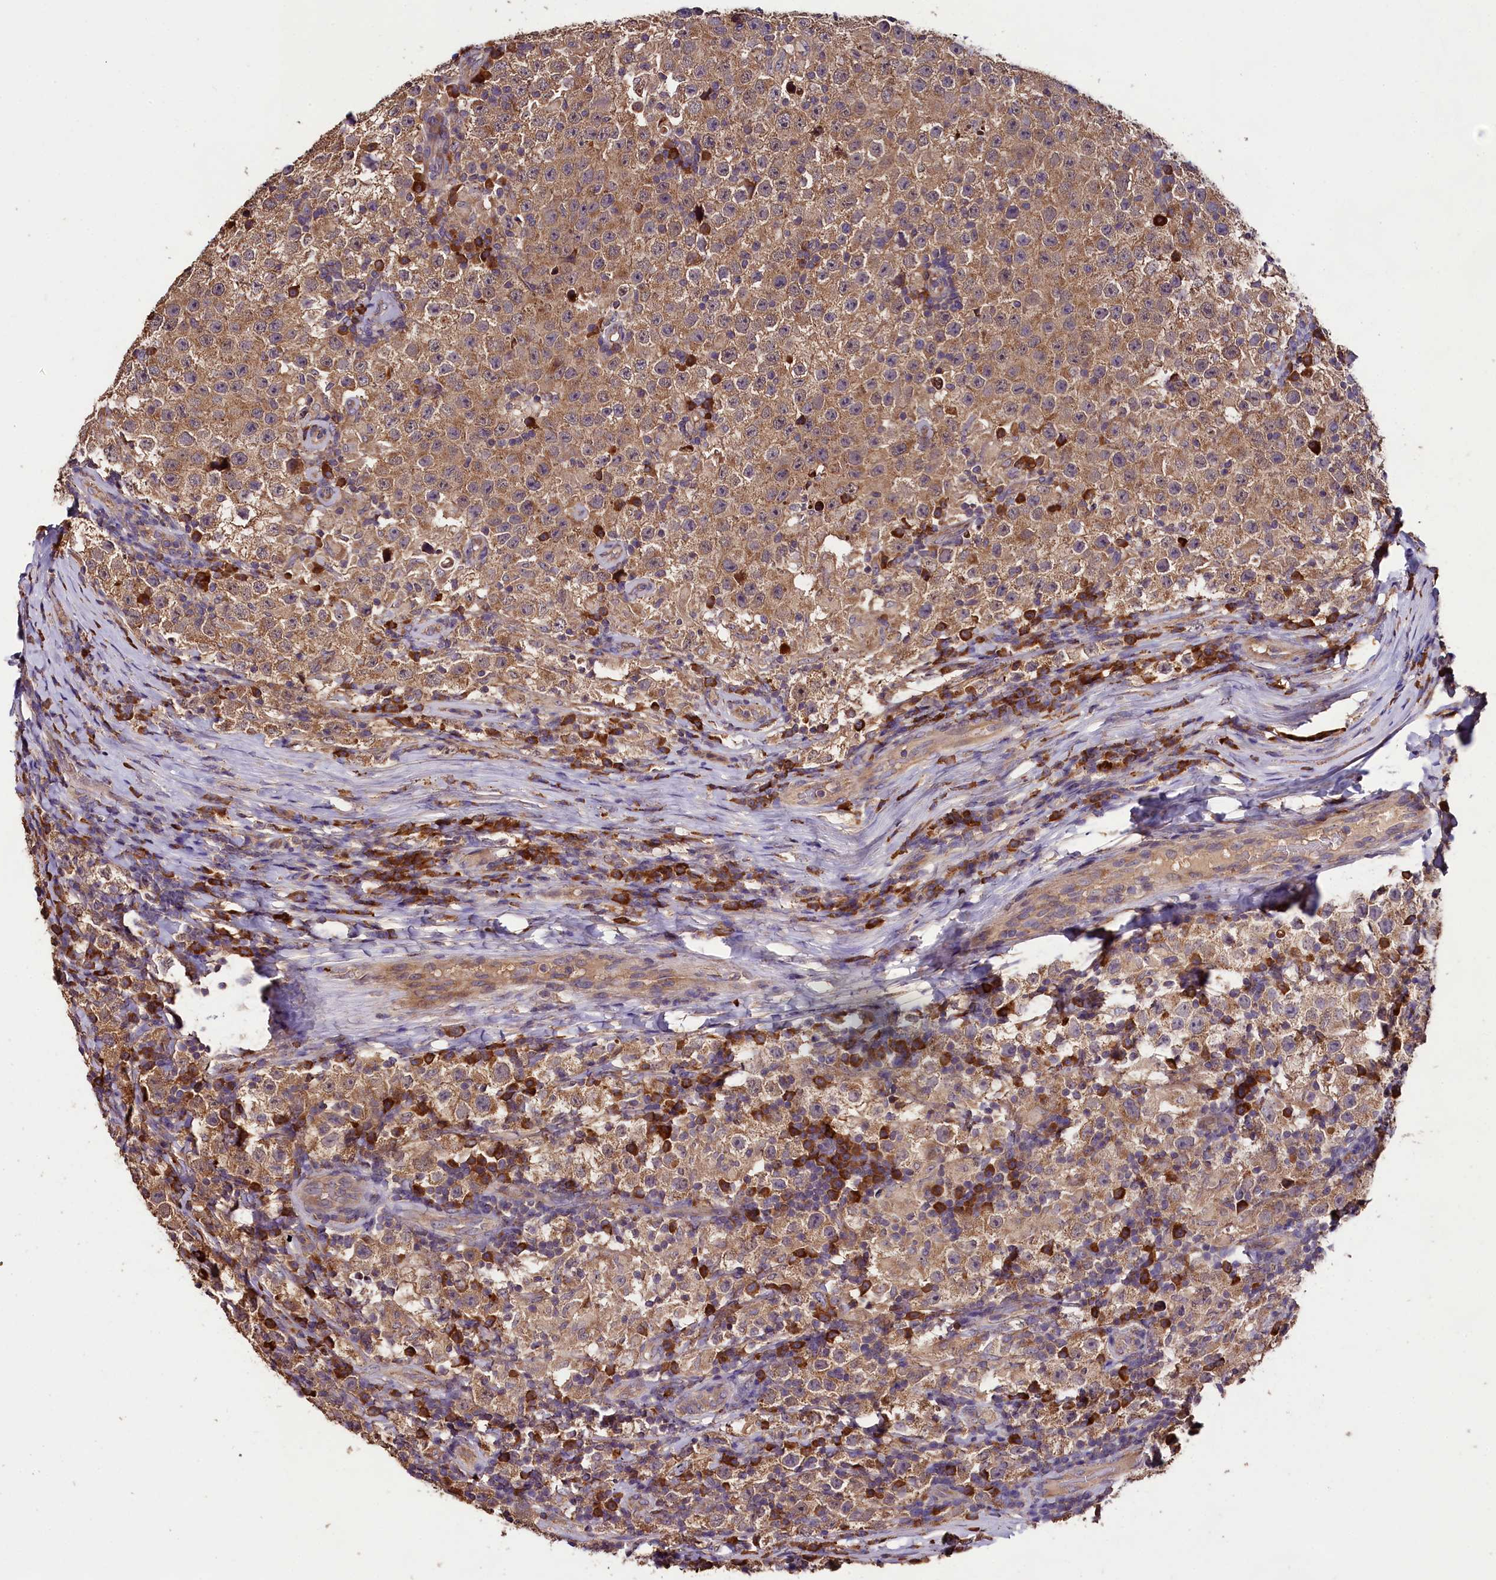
{"staining": {"intensity": "moderate", "quantity": ">75%", "location": "cytoplasmic/membranous"}, "tissue": "testis cancer", "cell_type": "Tumor cells", "image_type": "cancer", "snomed": [{"axis": "morphology", "description": "Normal tissue, NOS"}, {"axis": "morphology", "description": "Urothelial carcinoma, High grade"}, {"axis": "morphology", "description": "Seminoma, NOS"}, {"axis": "morphology", "description": "Carcinoma, Embryonal, NOS"}, {"axis": "topography", "description": "Urinary bladder"}, {"axis": "topography", "description": "Testis"}], "caption": "Protein expression by IHC displays moderate cytoplasmic/membranous positivity in about >75% of tumor cells in seminoma (testis).", "gene": "ENKD1", "patient": {"sex": "male", "age": 41}}